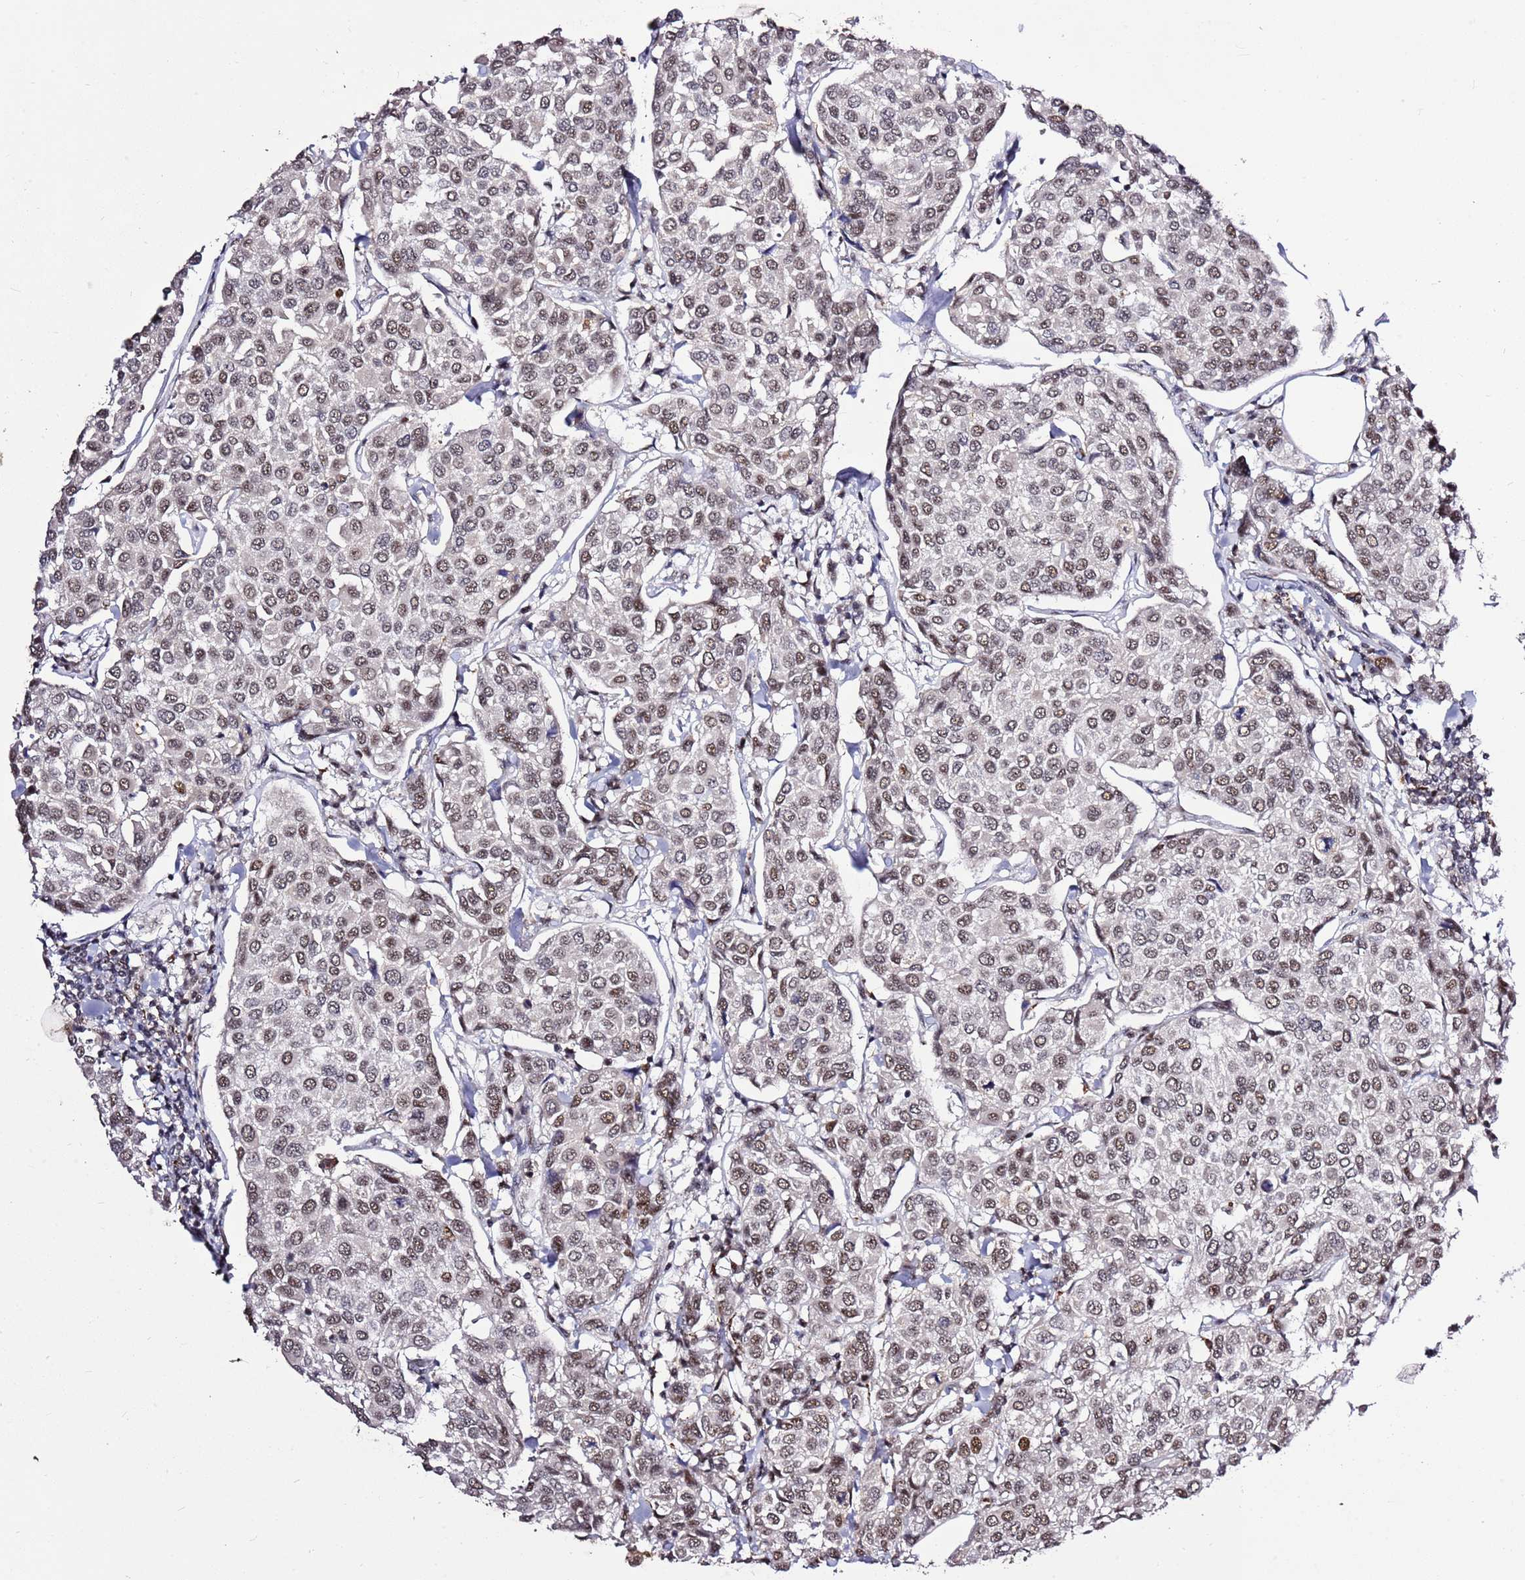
{"staining": {"intensity": "weak", "quantity": "25%-75%", "location": "nuclear"}, "tissue": "breast cancer", "cell_type": "Tumor cells", "image_type": "cancer", "snomed": [{"axis": "morphology", "description": "Duct carcinoma"}, {"axis": "topography", "description": "Breast"}], "caption": "Breast cancer (intraductal carcinoma) stained for a protein demonstrates weak nuclear positivity in tumor cells.", "gene": "AKAP8L", "patient": {"sex": "female", "age": 55}}